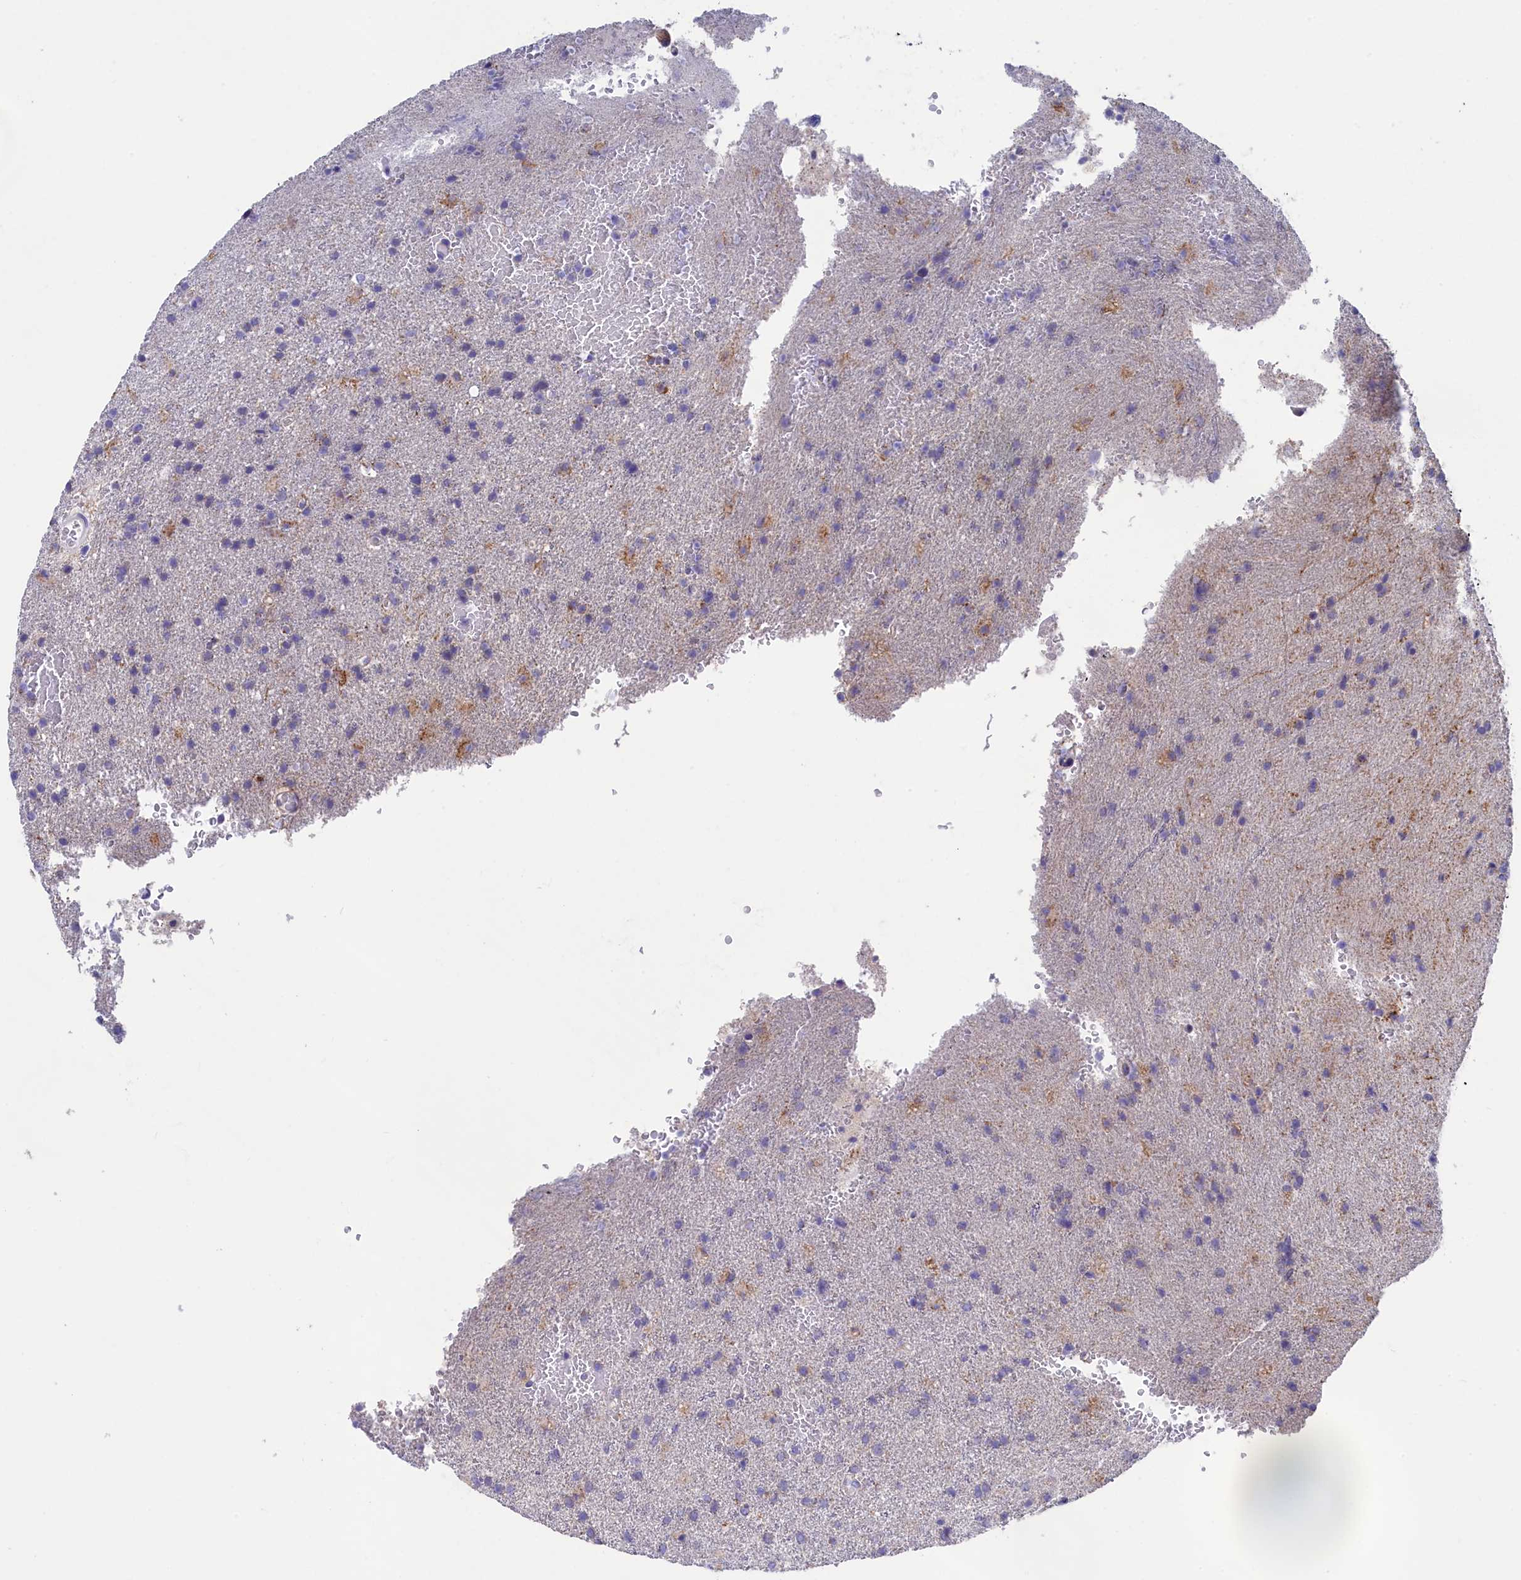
{"staining": {"intensity": "negative", "quantity": "none", "location": "none"}, "tissue": "glioma", "cell_type": "Tumor cells", "image_type": "cancer", "snomed": [{"axis": "morphology", "description": "Glioma, malignant, High grade"}, {"axis": "topography", "description": "Brain"}], "caption": "Tumor cells are negative for protein expression in human glioma.", "gene": "PRDM12", "patient": {"sex": "female", "age": 74}}